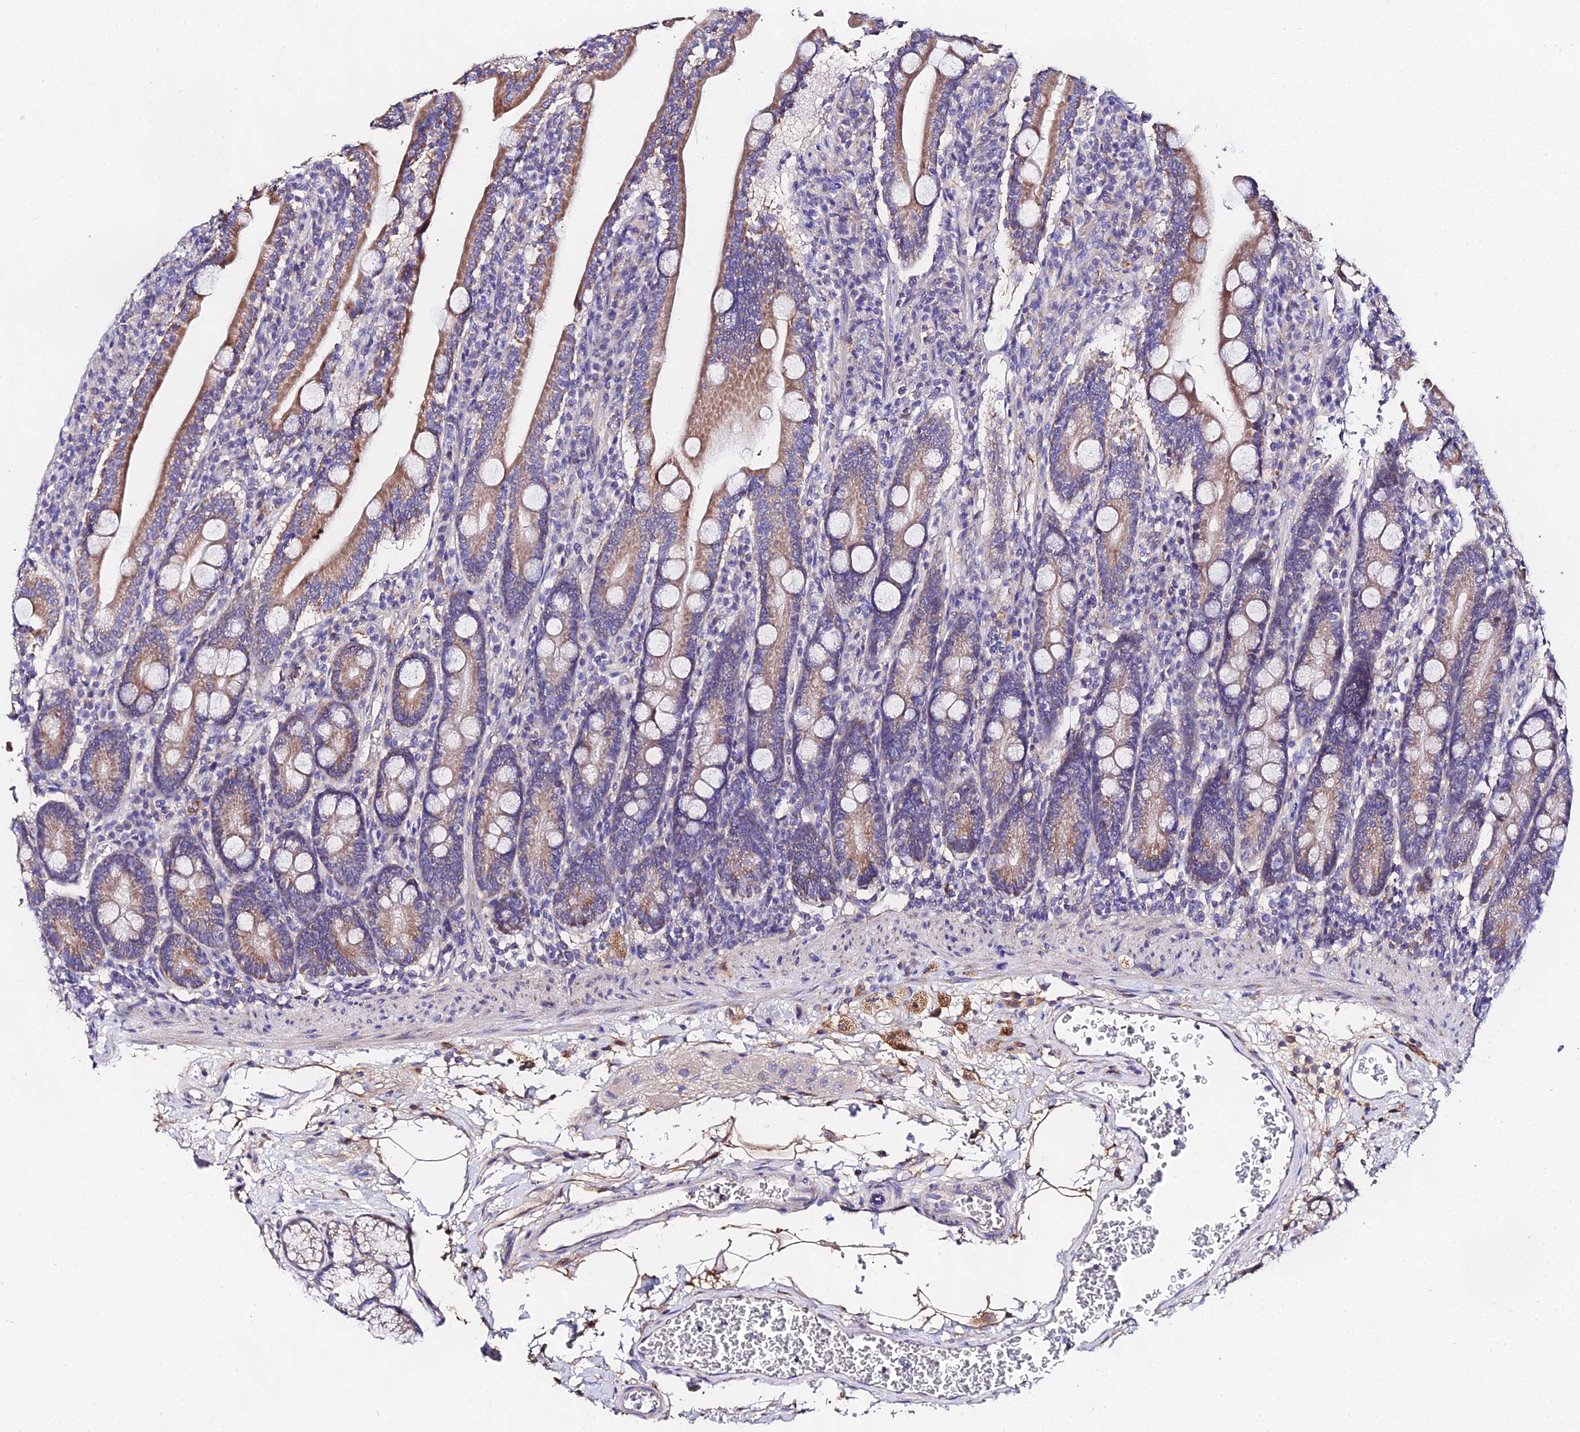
{"staining": {"intensity": "moderate", "quantity": "25%-75%", "location": "cytoplasmic/membranous"}, "tissue": "duodenum", "cell_type": "Glandular cells", "image_type": "normal", "snomed": [{"axis": "morphology", "description": "Normal tissue, NOS"}, {"axis": "topography", "description": "Duodenum"}], "caption": "Moderate cytoplasmic/membranous staining is seen in about 25%-75% of glandular cells in unremarkable duodenum.", "gene": "PPP2R2A", "patient": {"sex": "male", "age": 35}}